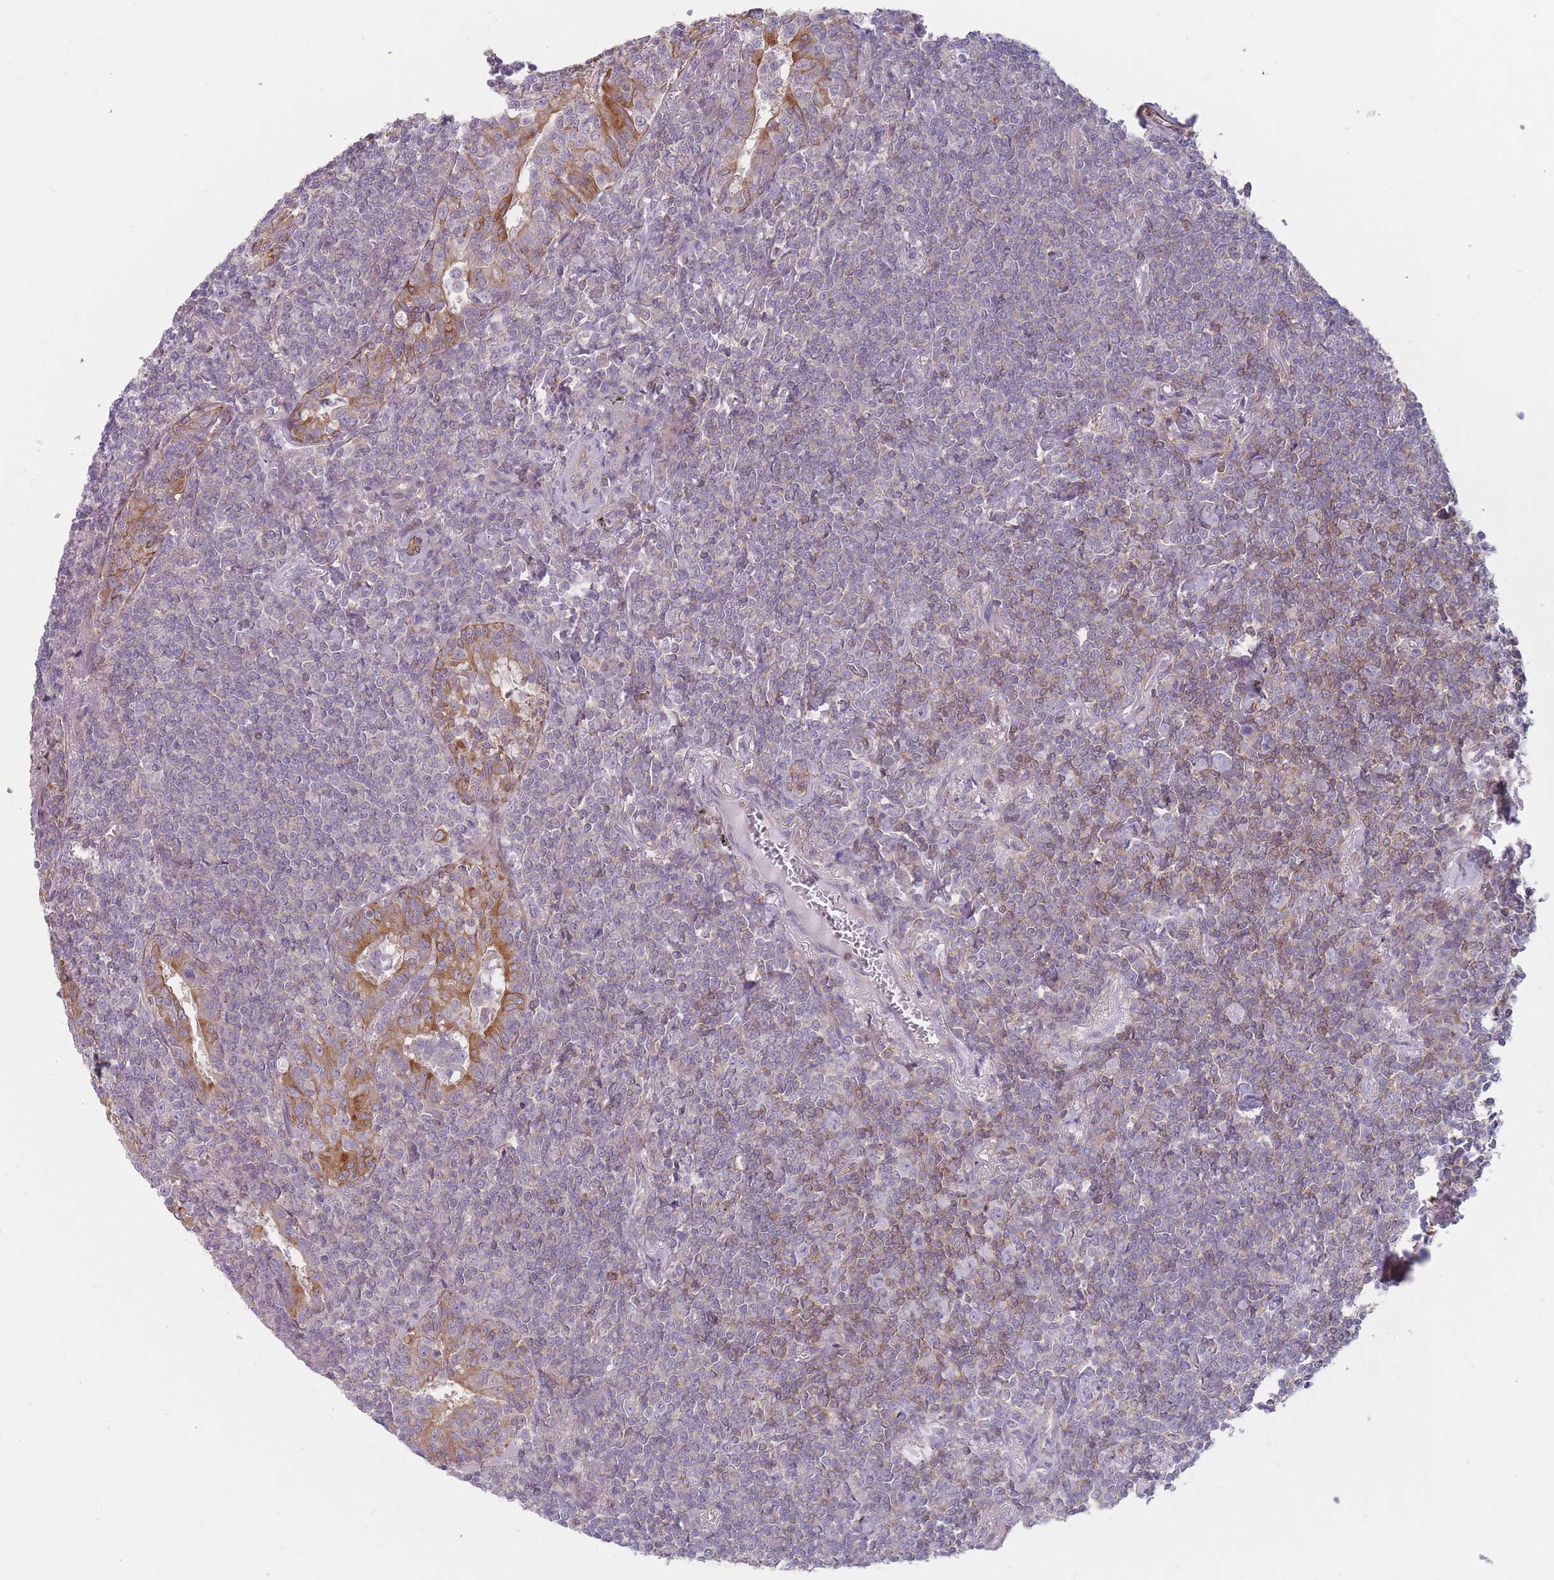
{"staining": {"intensity": "weak", "quantity": "<25%", "location": "cytoplasmic/membranous"}, "tissue": "lymphoma", "cell_type": "Tumor cells", "image_type": "cancer", "snomed": [{"axis": "morphology", "description": "Malignant lymphoma, non-Hodgkin's type, Low grade"}, {"axis": "topography", "description": "Lung"}], "caption": "This is an immunohistochemistry micrograph of lymphoma. There is no expression in tumor cells.", "gene": "HSBP1L1", "patient": {"sex": "female", "age": 71}}